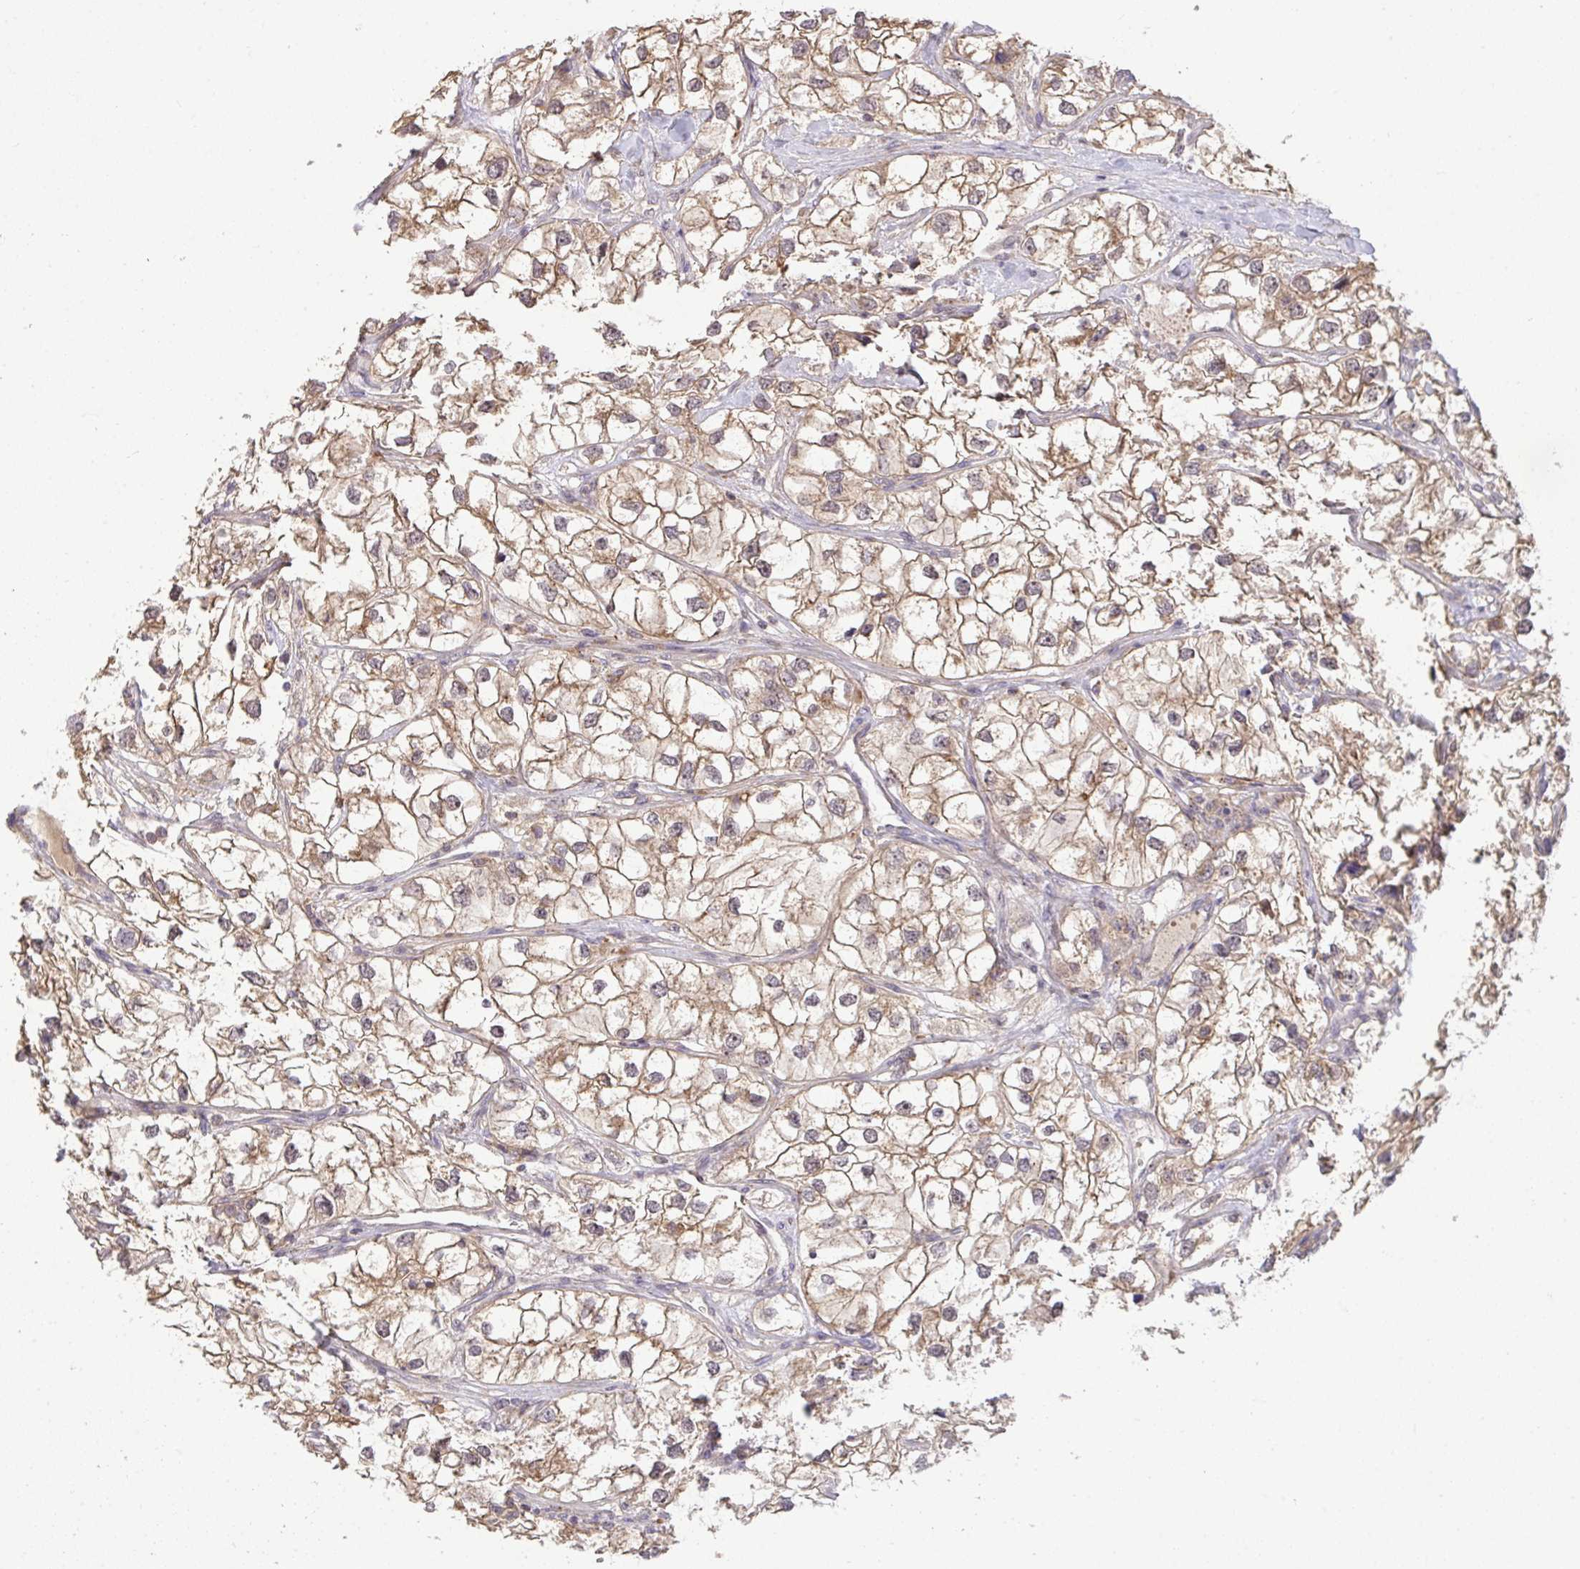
{"staining": {"intensity": "moderate", "quantity": ">75%", "location": "cytoplasmic/membranous"}, "tissue": "renal cancer", "cell_type": "Tumor cells", "image_type": "cancer", "snomed": [{"axis": "morphology", "description": "Adenocarcinoma, NOS"}, {"axis": "topography", "description": "Kidney"}], "caption": "Protein expression by IHC reveals moderate cytoplasmic/membranous positivity in approximately >75% of tumor cells in renal cancer.", "gene": "SLC9A6", "patient": {"sex": "male", "age": 59}}